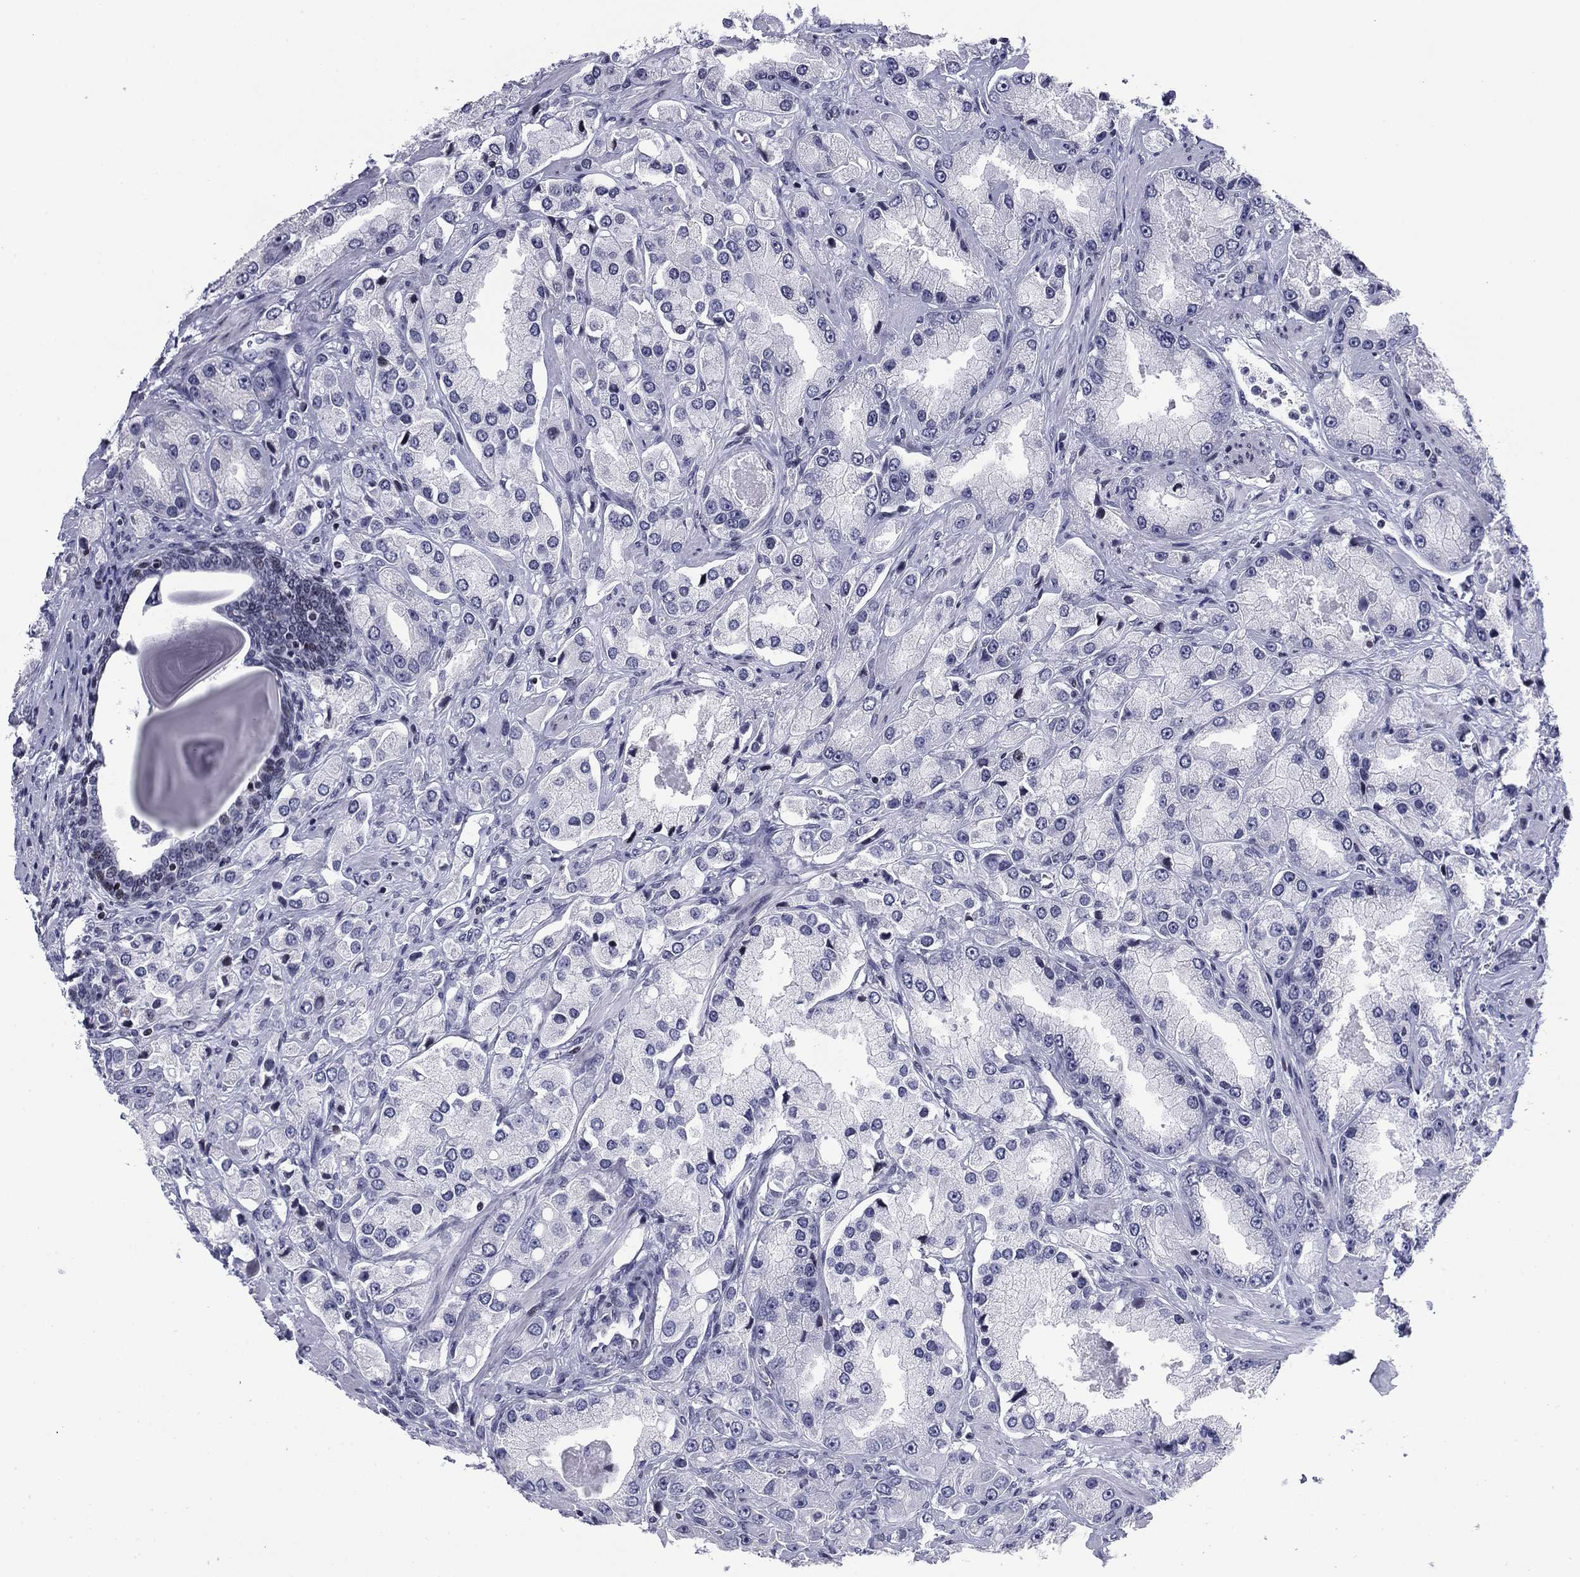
{"staining": {"intensity": "negative", "quantity": "none", "location": "none"}, "tissue": "prostate cancer", "cell_type": "Tumor cells", "image_type": "cancer", "snomed": [{"axis": "morphology", "description": "Adenocarcinoma, NOS"}, {"axis": "topography", "description": "Prostate and seminal vesicle, NOS"}, {"axis": "topography", "description": "Prostate"}], "caption": "Protein analysis of prostate cancer exhibits no significant expression in tumor cells. (Stains: DAB (3,3'-diaminobenzidine) immunohistochemistry with hematoxylin counter stain, Microscopy: brightfield microscopy at high magnification).", "gene": "CCDC144A", "patient": {"sex": "male", "age": 64}}